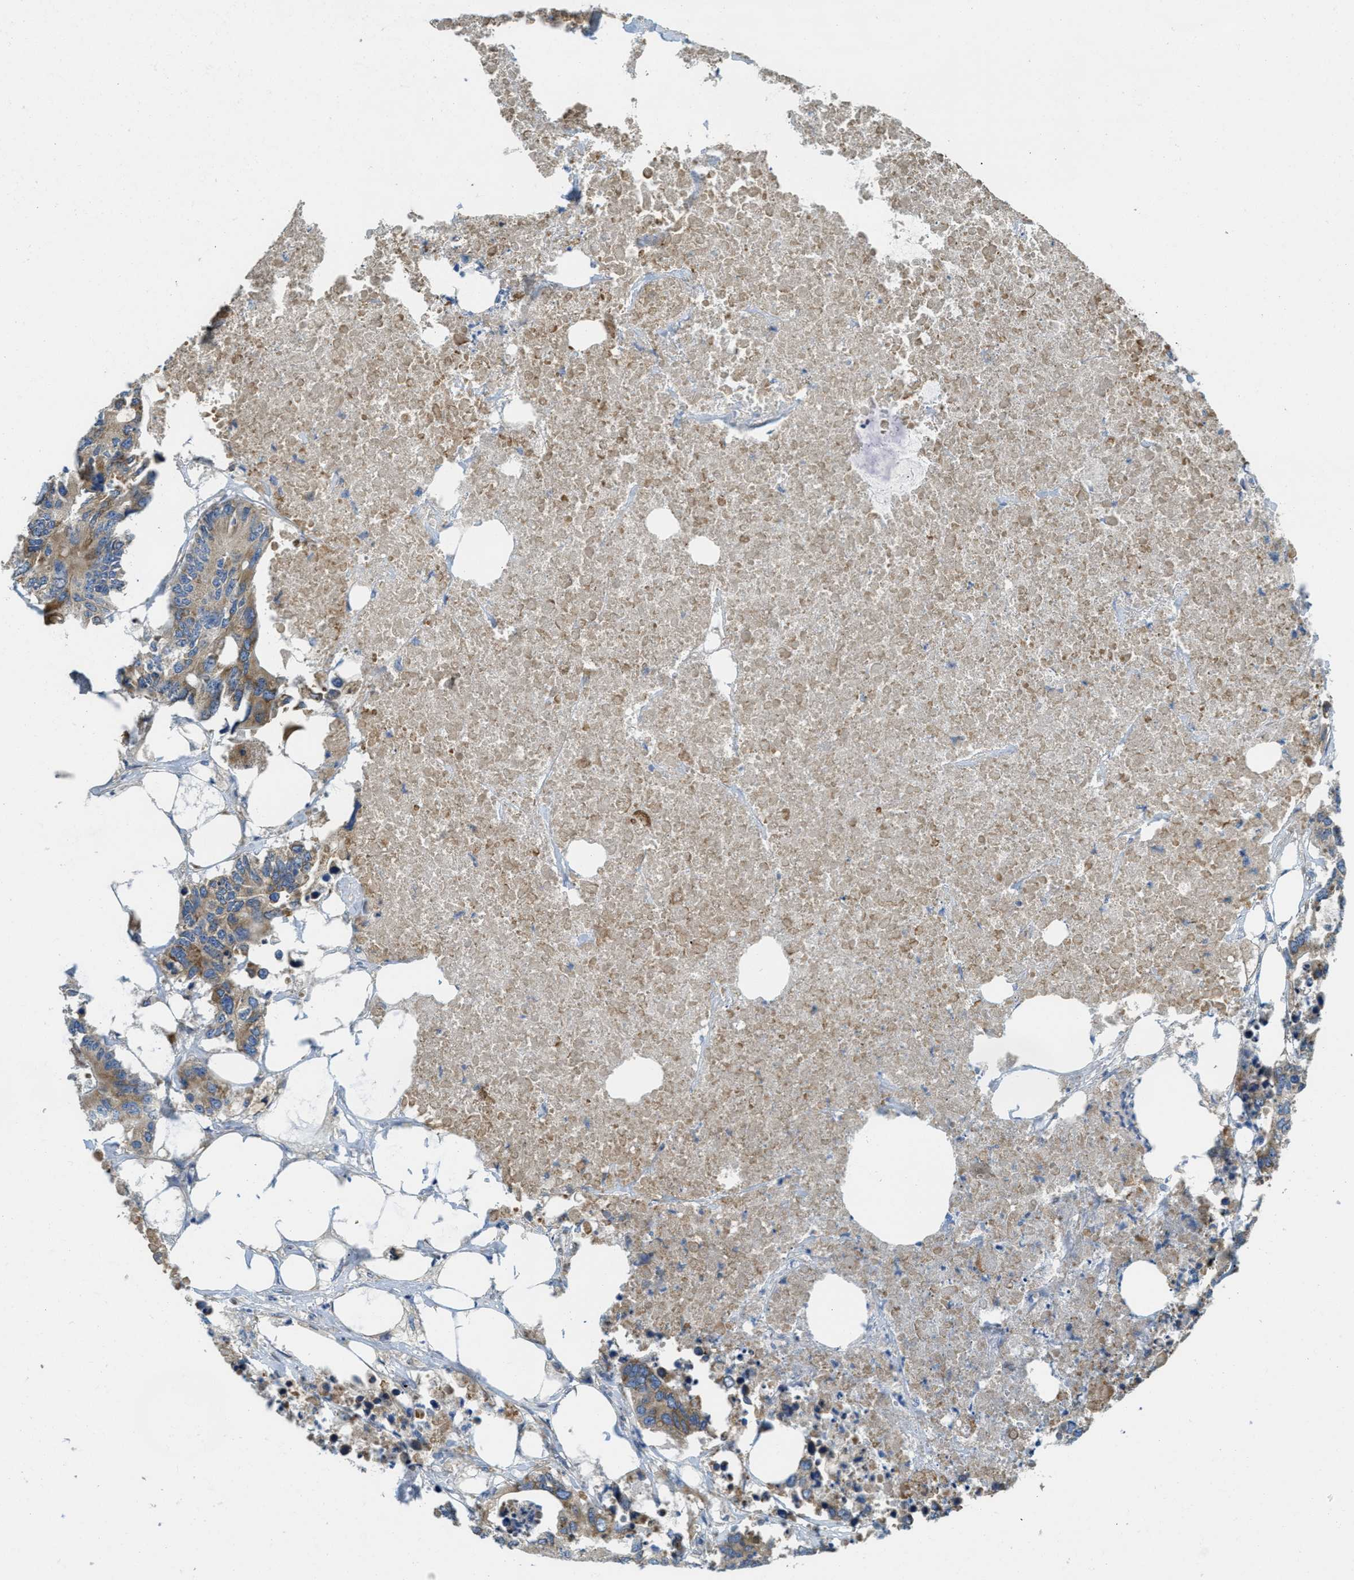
{"staining": {"intensity": "moderate", "quantity": ">75%", "location": "cytoplasmic/membranous"}, "tissue": "colorectal cancer", "cell_type": "Tumor cells", "image_type": "cancer", "snomed": [{"axis": "morphology", "description": "Adenocarcinoma, NOS"}, {"axis": "topography", "description": "Colon"}], "caption": "The histopathology image displays a brown stain indicating the presence of a protein in the cytoplasmic/membranous of tumor cells in colorectal cancer (adenocarcinoma).", "gene": "SSR1", "patient": {"sex": "male", "age": 71}}